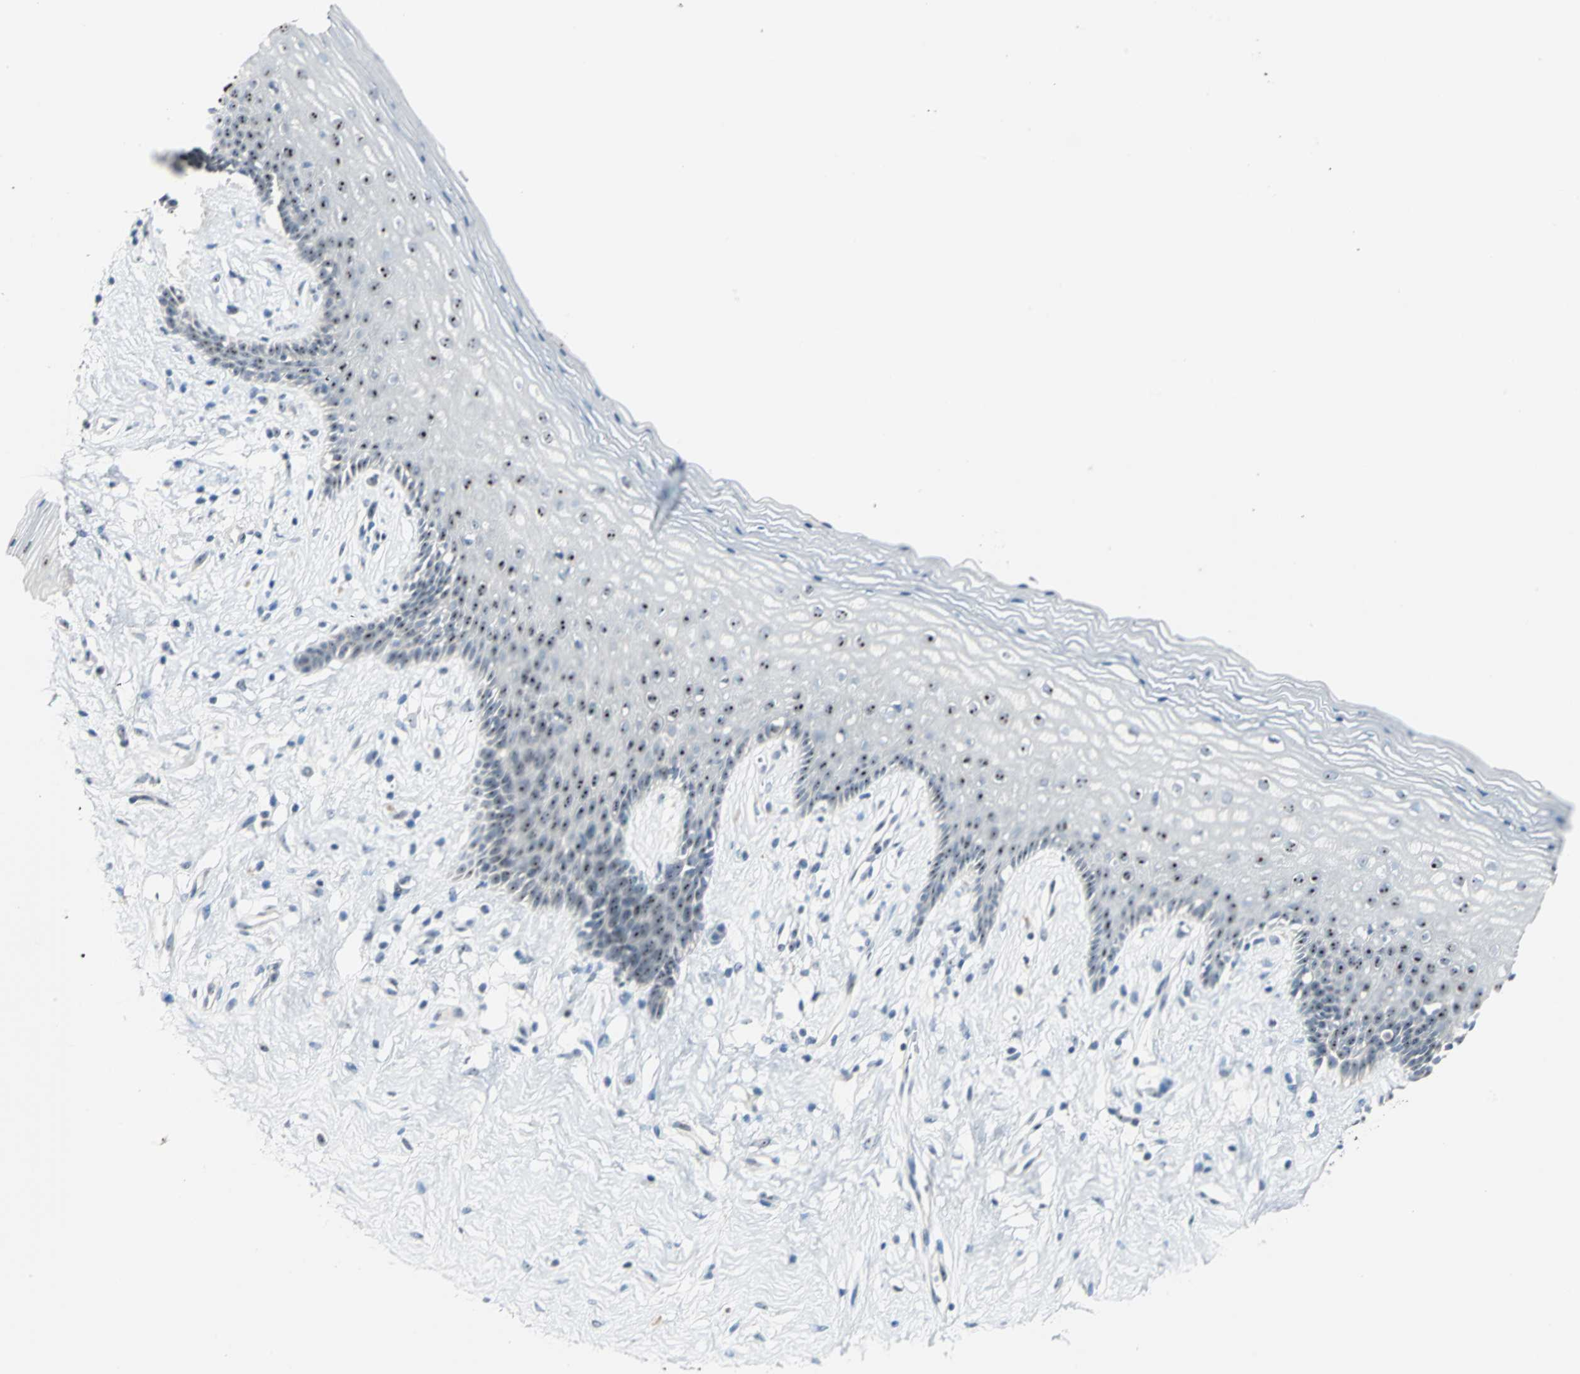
{"staining": {"intensity": "strong", "quantity": "25%-75%", "location": "nuclear"}, "tissue": "vagina", "cell_type": "Squamous epithelial cells", "image_type": "normal", "snomed": [{"axis": "morphology", "description": "Normal tissue, NOS"}, {"axis": "topography", "description": "Vagina"}], "caption": "A high amount of strong nuclear staining is identified in approximately 25%-75% of squamous epithelial cells in normal vagina.", "gene": "MYBBP1A", "patient": {"sex": "female", "age": 44}}